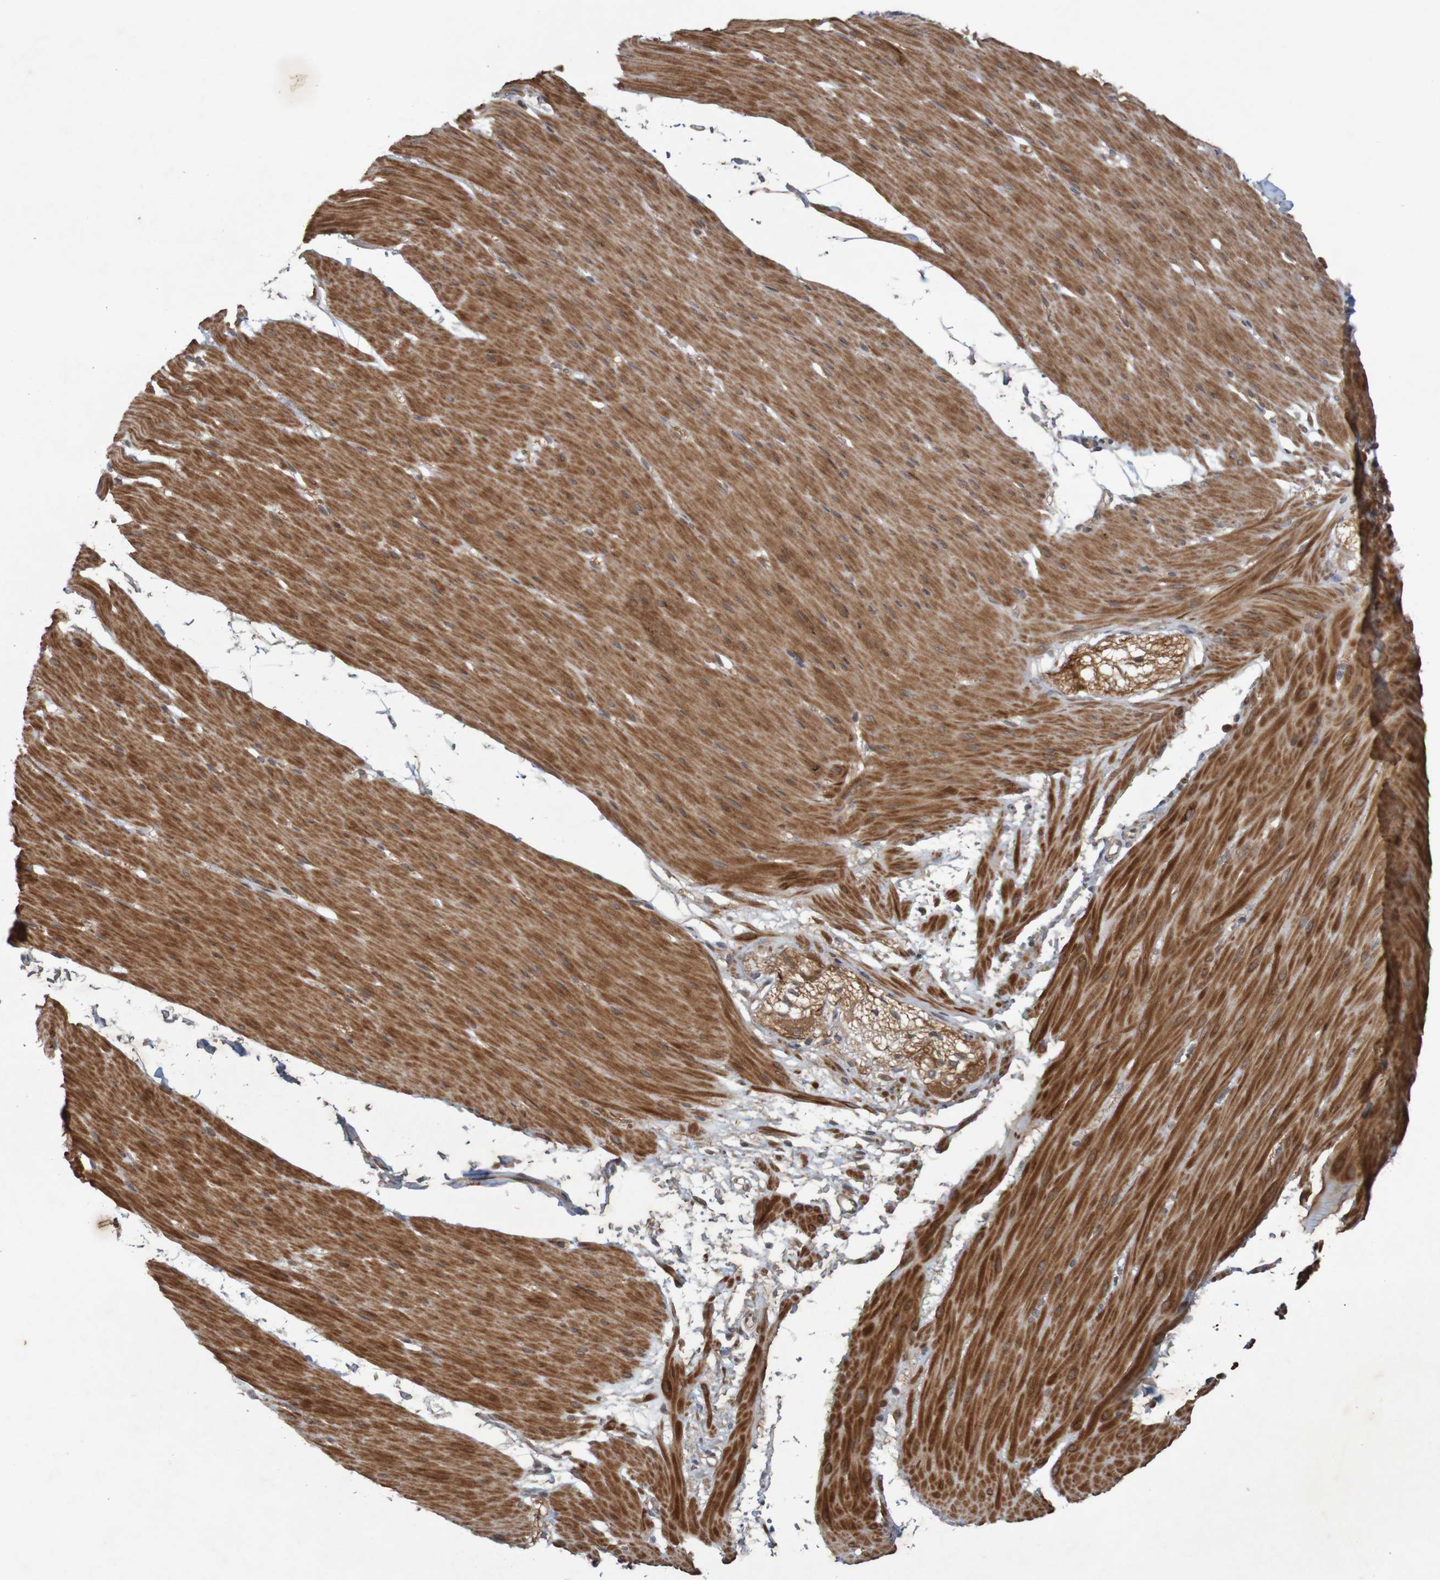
{"staining": {"intensity": "strong", "quantity": ">75%", "location": "cytoplasmic/membranous"}, "tissue": "smooth muscle", "cell_type": "Smooth muscle cells", "image_type": "normal", "snomed": [{"axis": "morphology", "description": "Normal tissue, NOS"}, {"axis": "topography", "description": "Smooth muscle"}, {"axis": "topography", "description": "Colon"}], "caption": "Normal smooth muscle was stained to show a protein in brown. There is high levels of strong cytoplasmic/membranous positivity in about >75% of smooth muscle cells.", "gene": "ARHGEF11", "patient": {"sex": "male", "age": 67}}